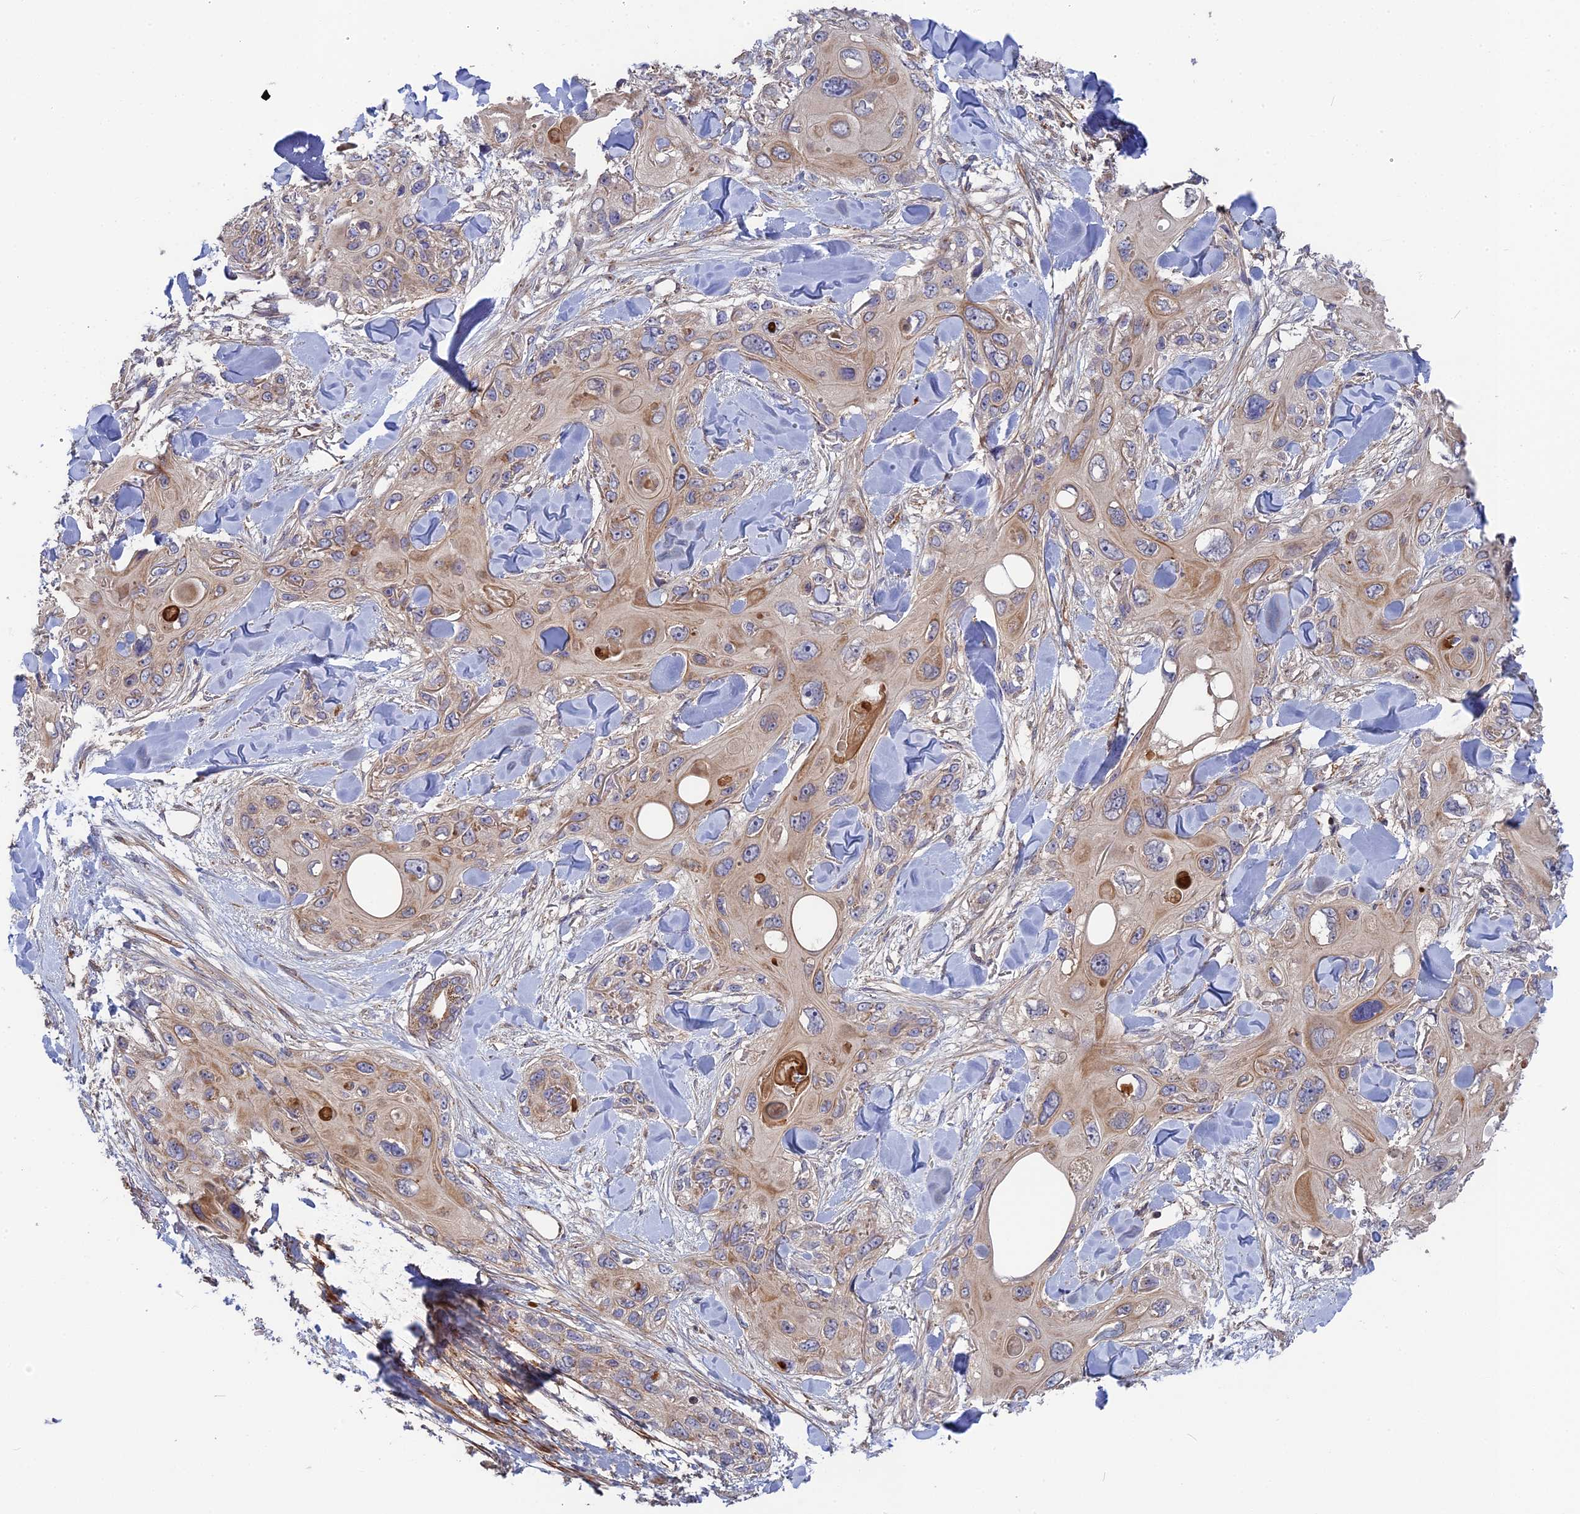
{"staining": {"intensity": "weak", "quantity": "25%-75%", "location": "cytoplasmic/membranous"}, "tissue": "skin cancer", "cell_type": "Tumor cells", "image_type": "cancer", "snomed": [{"axis": "morphology", "description": "Normal tissue, NOS"}, {"axis": "morphology", "description": "Squamous cell carcinoma, NOS"}, {"axis": "topography", "description": "Skin"}], "caption": "A photomicrograph of human skin cancer stained for a protein demonstrates weak cytoplasmic/membranous brown staining in tumor cells. (DAB = brown stain, brightfield microscopy at high magnification).", "gene": "RPIA", "patient": {"sex": "male", "age": 72}}